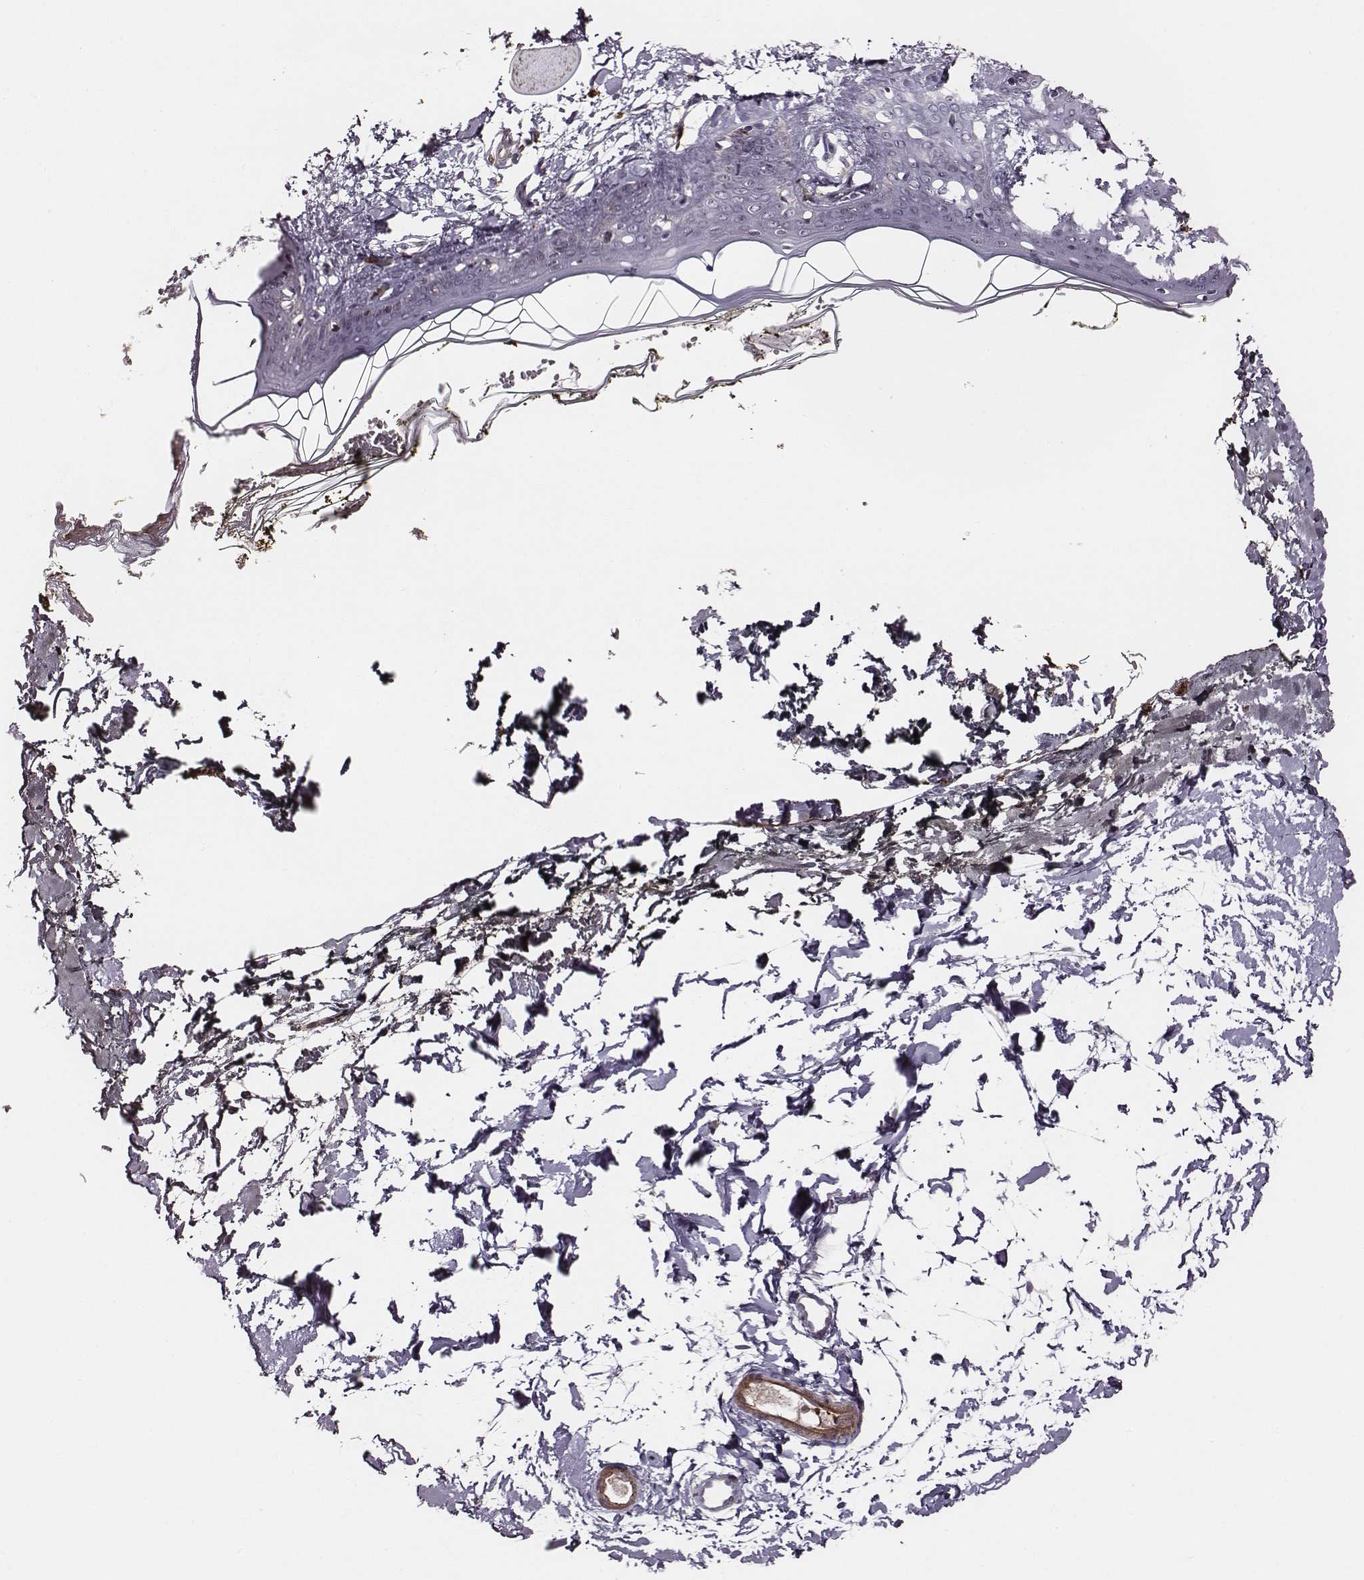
{"staining": {"intensity": "negative", "quantity": "none", "location": "none"}, "tissue": "skin", "cell_type": "Fibroblasts", "image_type": "normal", "snomed": [{"axis": "morphology", "description": "Normal tissue, NOS"}, {"axis": "topography", "description": "Skin"}], "caption": "This is an IHC photomicrograph of benign skin. There is no positivity in fibroblasts.", "gene": "ZYX", "patient": {"sex": "female", "age": 34}}